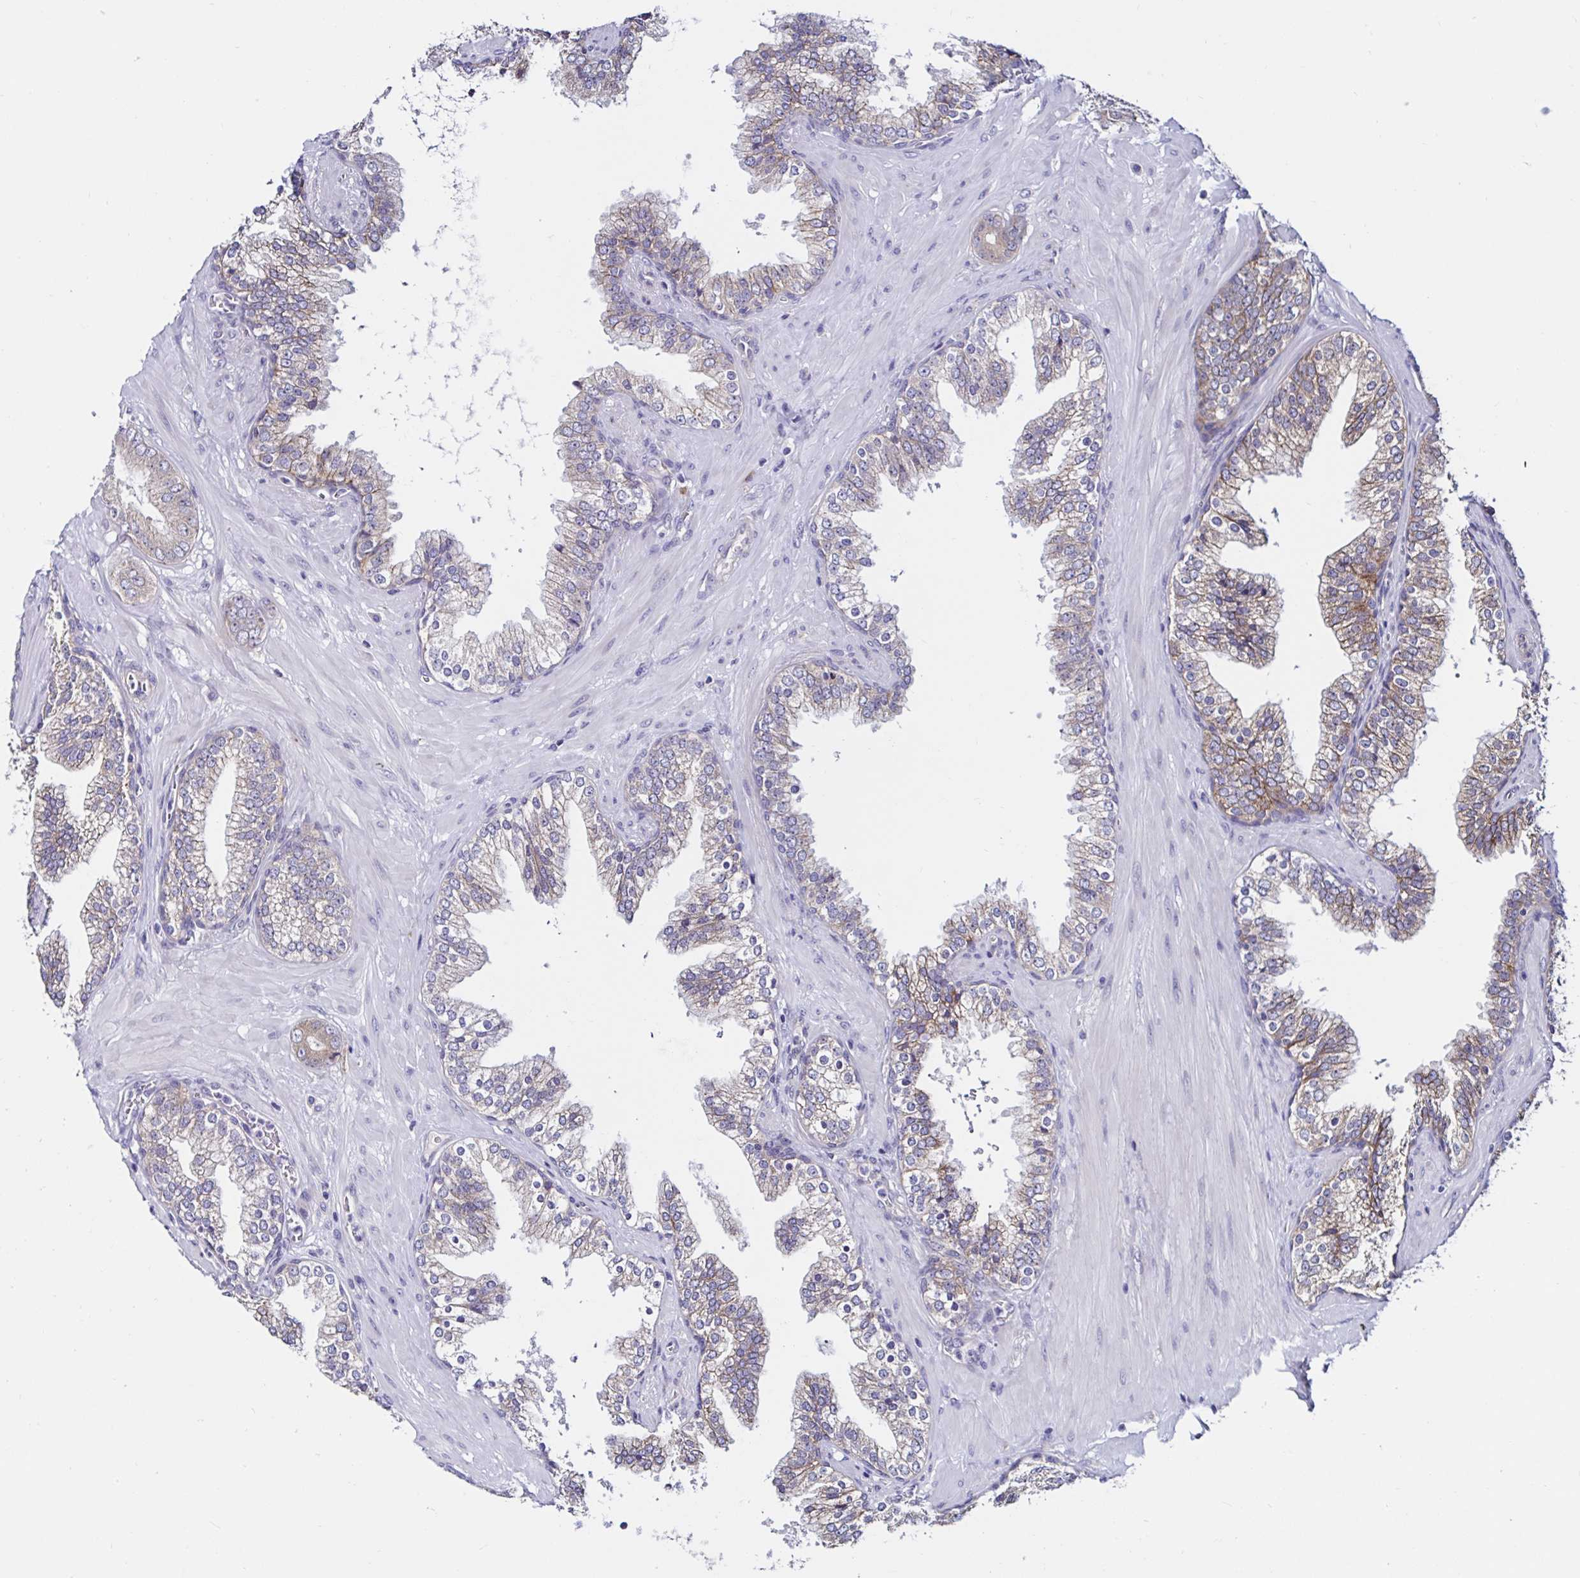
{"staining": {"intensity": "moderate", "quantity": "25%-75%", "location": "cytoplasmic/membranous"}, "tissue": "prostate cancer", "cell_type": "Tumor cells", "image_type": "cancer", "snomed": [{"axis": "morphology", "description": "Adenocarcinoma, High grade"}, {"axis": "topography", "description": "Prostate"}], "caption": "Approximately 25%-75% of tumor cells in human prostate cancer (high-grade adenocarcinoma) show moderate cytoplasmic/membranous protein staining as visualized by brown immunohistochemical staining.", "gene": "VSIG2", "patient": {"sex": "male", "age": 65}}